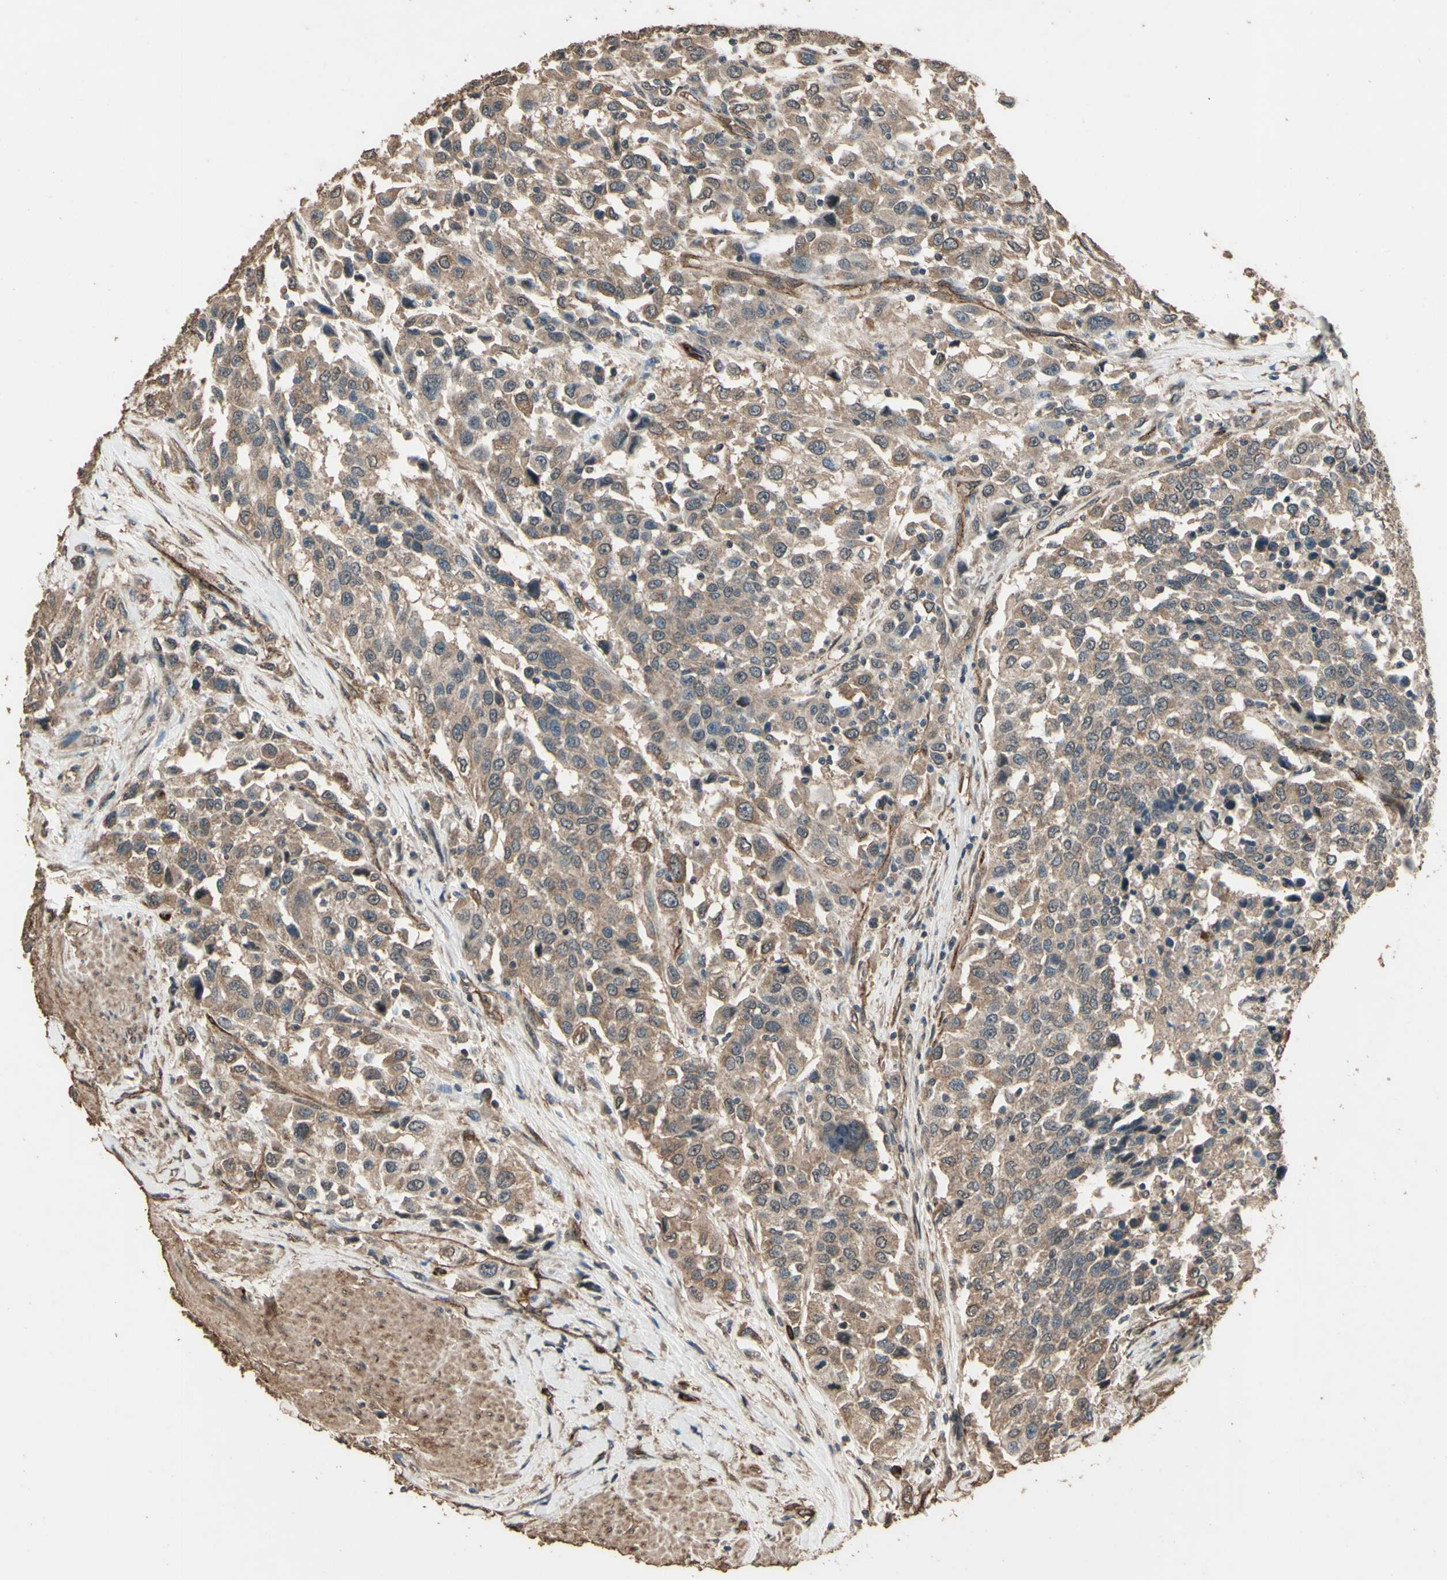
{"staining": {"intensity": "weak", "quantity": ">75%", "location": "cytoplasmic/membranous"}, "tissue": "urothelial cancer", "cell_type": "Tumor cells", "image_type": "cancer", "snomed": [{"axis": "morphology", "description": "Urothelial carcinoma, High grade"}, {"axis": "topography", "description": "Urinary bladder"}], "caption": "Urothelial carcinoma (high-grade) stained with a brown dye displays weak cytoplasmic/membranous positive positivity in about >75% of tumor cells.", "gene": "TSPO", "patient": {"sex": "female", "age": 80}}